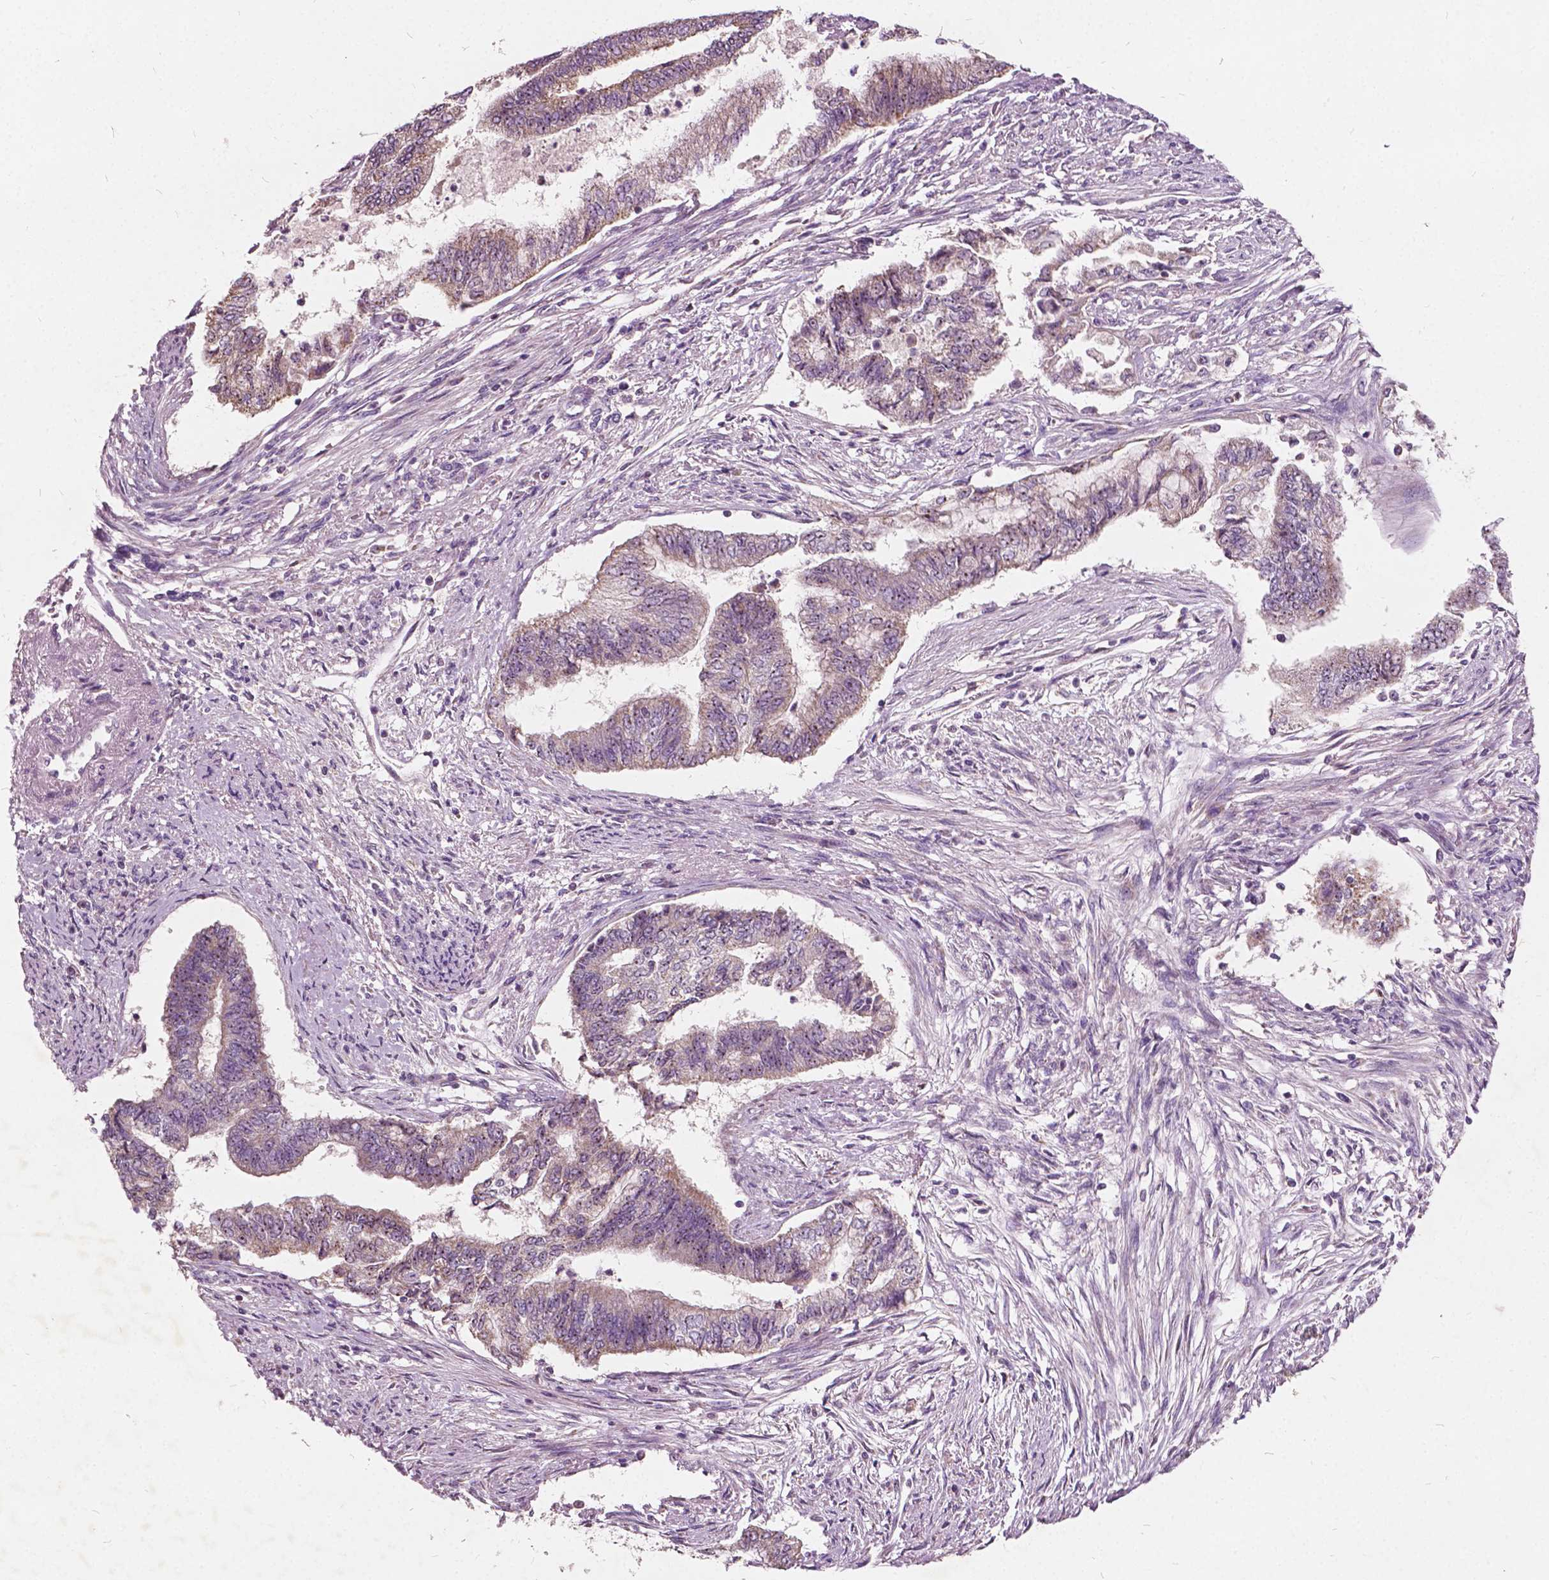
{"staining": {"intensity": "weak", "quantity": "25%-75%", "location": "cytoplasmic/membranous,nuclear"}, "tissue": "endometrial cancer", "cell_type": "Tumor cells", "image_type": "cancer", "snomed": [{"axis": "morphology", "description": "Adenocarcinoma, NOS"}, {"axis": "topography", "description": "Endometrium"}], "caption": "DAB immunohistochemical staining of human adenocarcinoma (endometrial) exhibits weak cytoplasmic/membranous and nuclear protein expression in approximately 25%-75% of tumor cells.", "gene": "ODF3L2", "patient": {"sex": "female", "age": 65}}